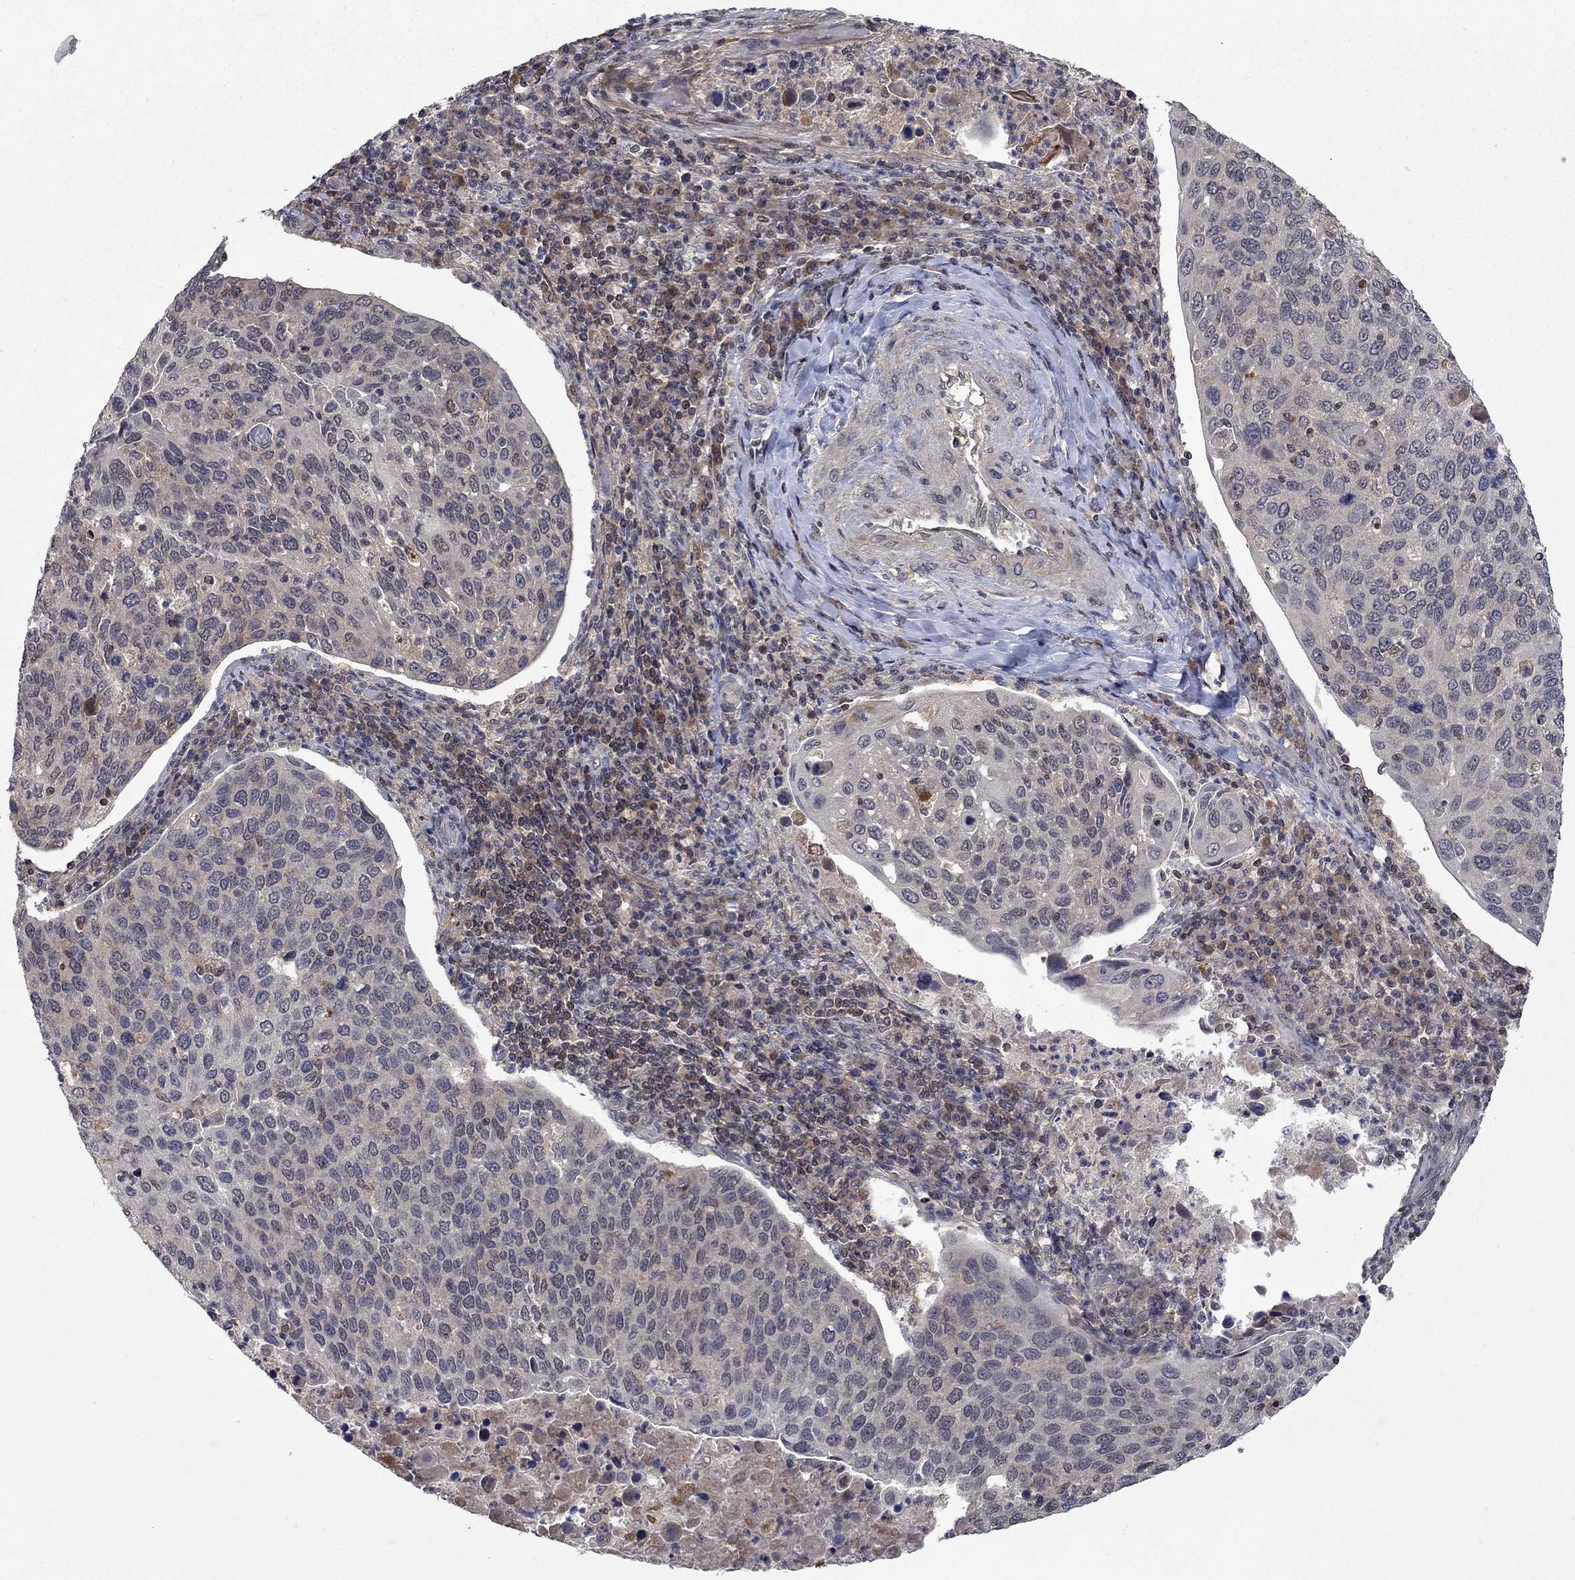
{"staining": {"intensity": "negative", "quantity": "none", "location": "none"}, "tissue": "cervical cancer", "cell_type": "Tumor cells", "image_type": "cancer", "snomed": [{"axis": "morphology", "description": "Squamous cell carcinoma, NOS"}, {"axis": "topography", "description": "Cervix"}], "caption": "Squamous cell carcinoma (cervical) was stained to show a protein in brown. There is no significant positivity in tumor cells.", "gene": "IAH1", "patient": {"sex": "female", "age": 54}}